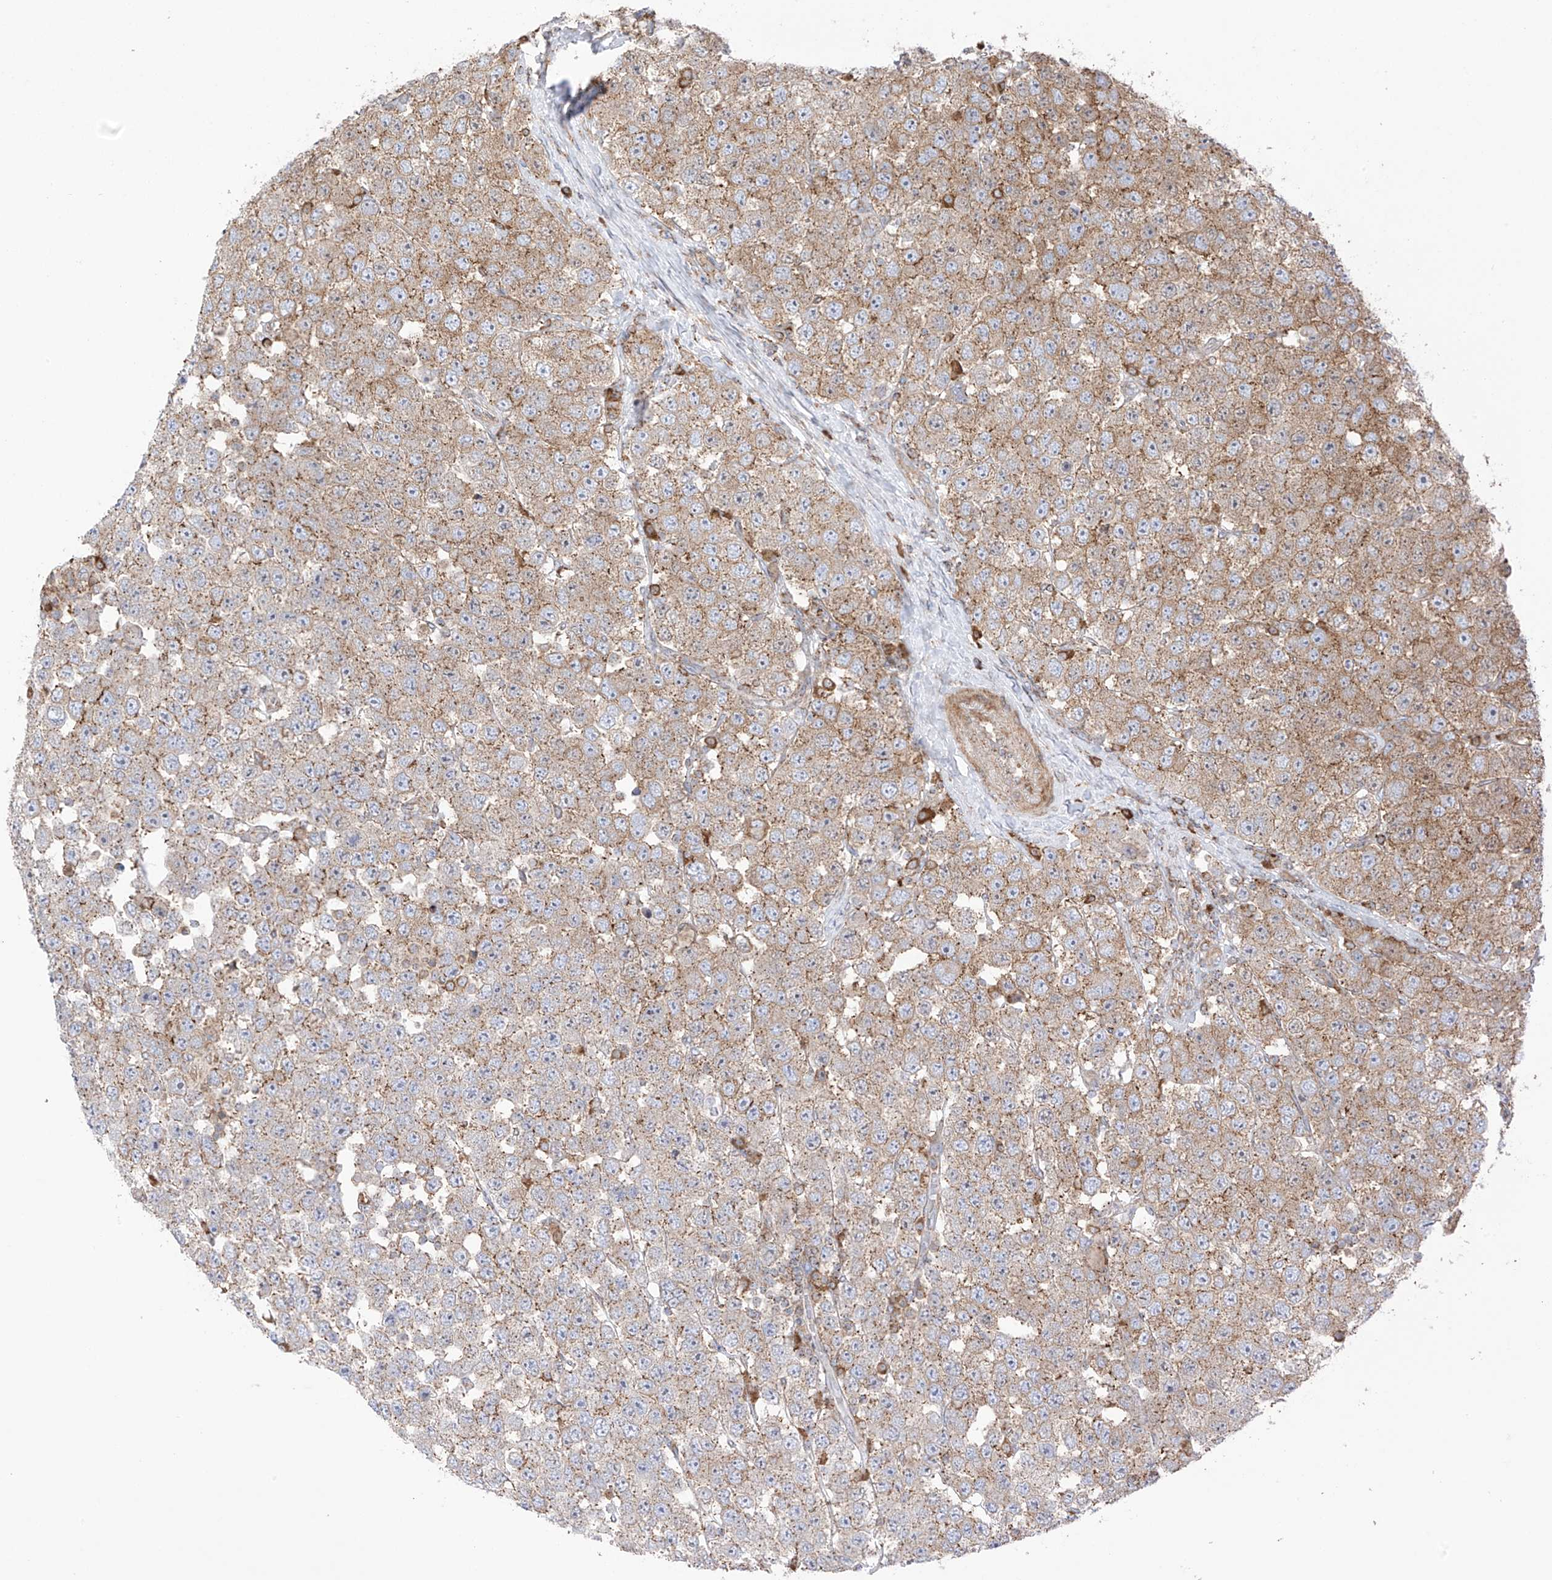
{"staining": {"intensity": "strong", "quantity": "25%-75%", "location": "cytoplasmic/membranous"}, "tissue": "testis cancer", "cell_type": "Tumor cells", "image_type": "cancer", "snomed": [{"axis": "morphology", "description": "Seminoma, NOS"}, {"axis": "topography", "description": "Testis"}], "caption": "Testis cancer stained with immunohistochemistry (IHC) displays strong cytoplasmic/membranous expression in approximately 25%-75% of tumor cells.", "gene": "XKR3", "patient": {"sex": "male", "age": 28}}